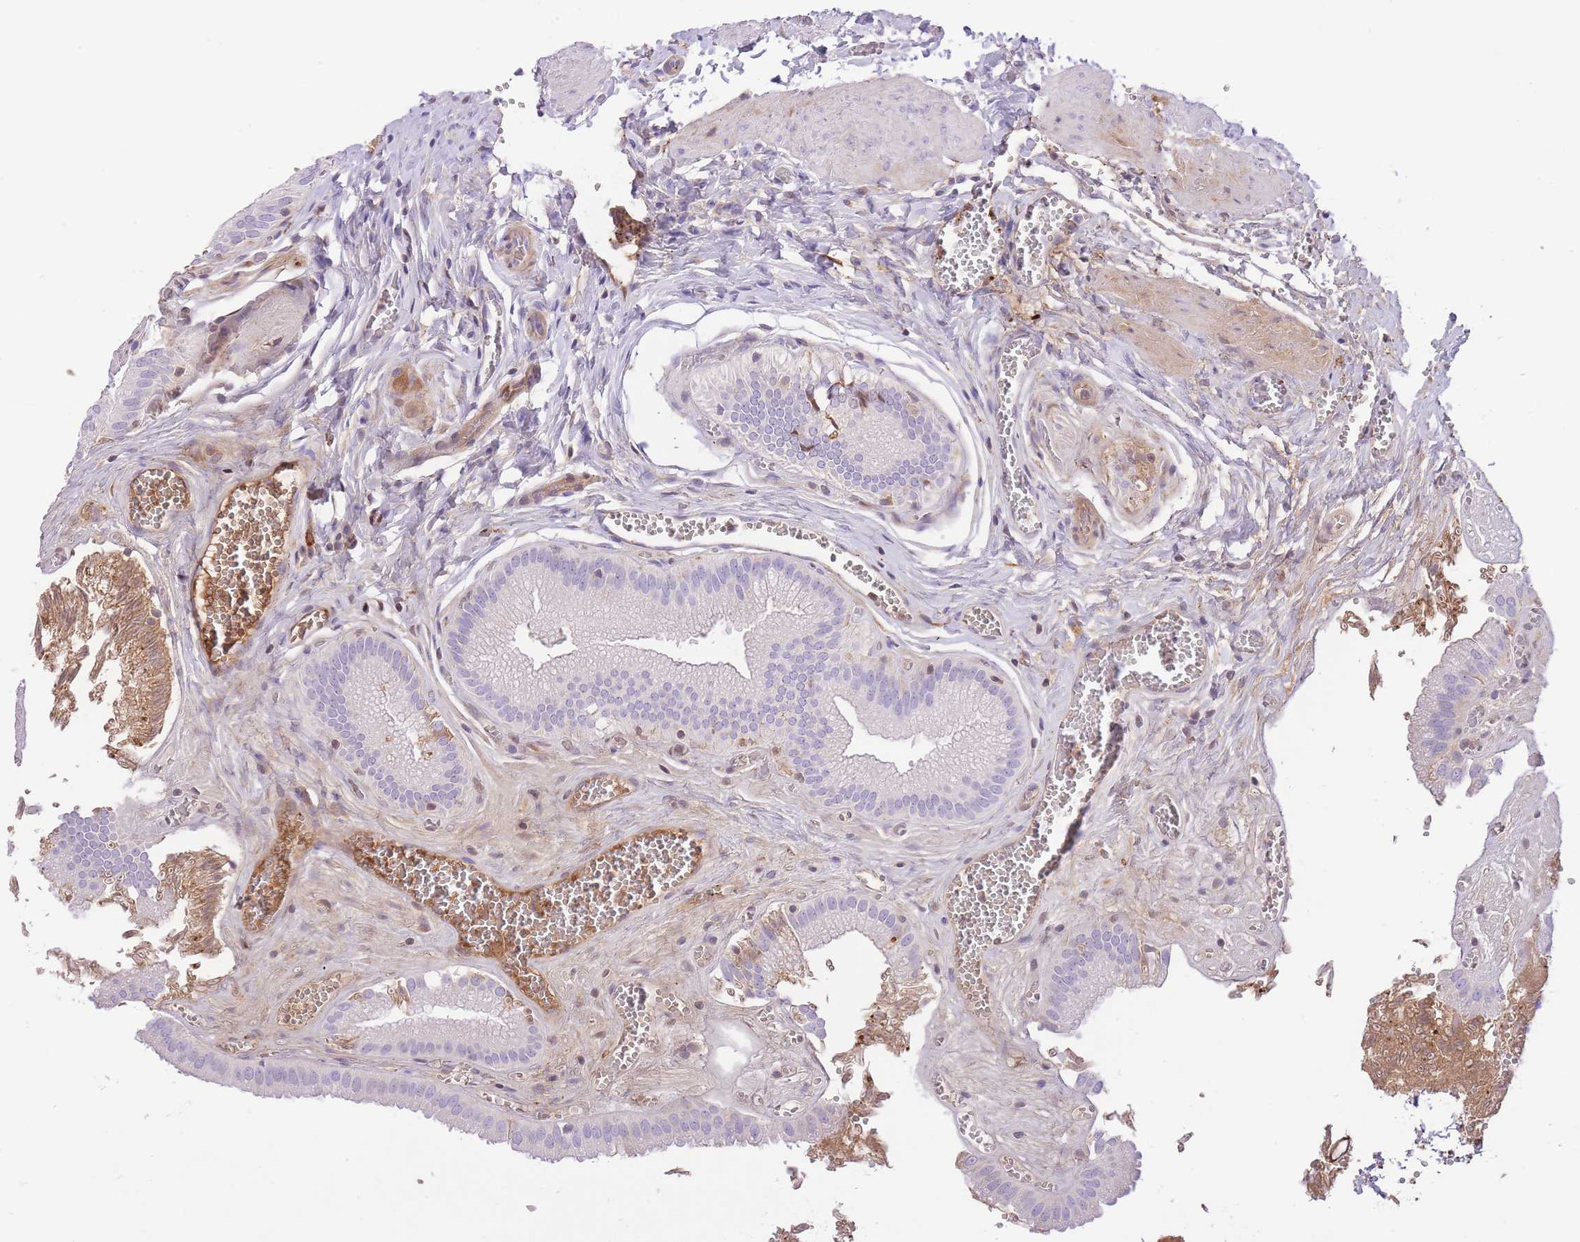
{"staining": {"intensity": "negative", "quantity": "none", "location": "none"}, "tissue": "gallbladder", "cell_type": "Glandular cells", "image_type": "normal", "snomed": [{"axis": "morphology", "description": "Normal tissue, NOS"}, {"axis": "topography", "description": "Gallbladder"}, {"axis": "topography", "description": "Peripheral nerve tissue"}], "caption": "The image demonstrates no significant positivity in glandular cells of gallbladder.", "gene": "HRG", "patient": {"sex": "male", "age": 17}}